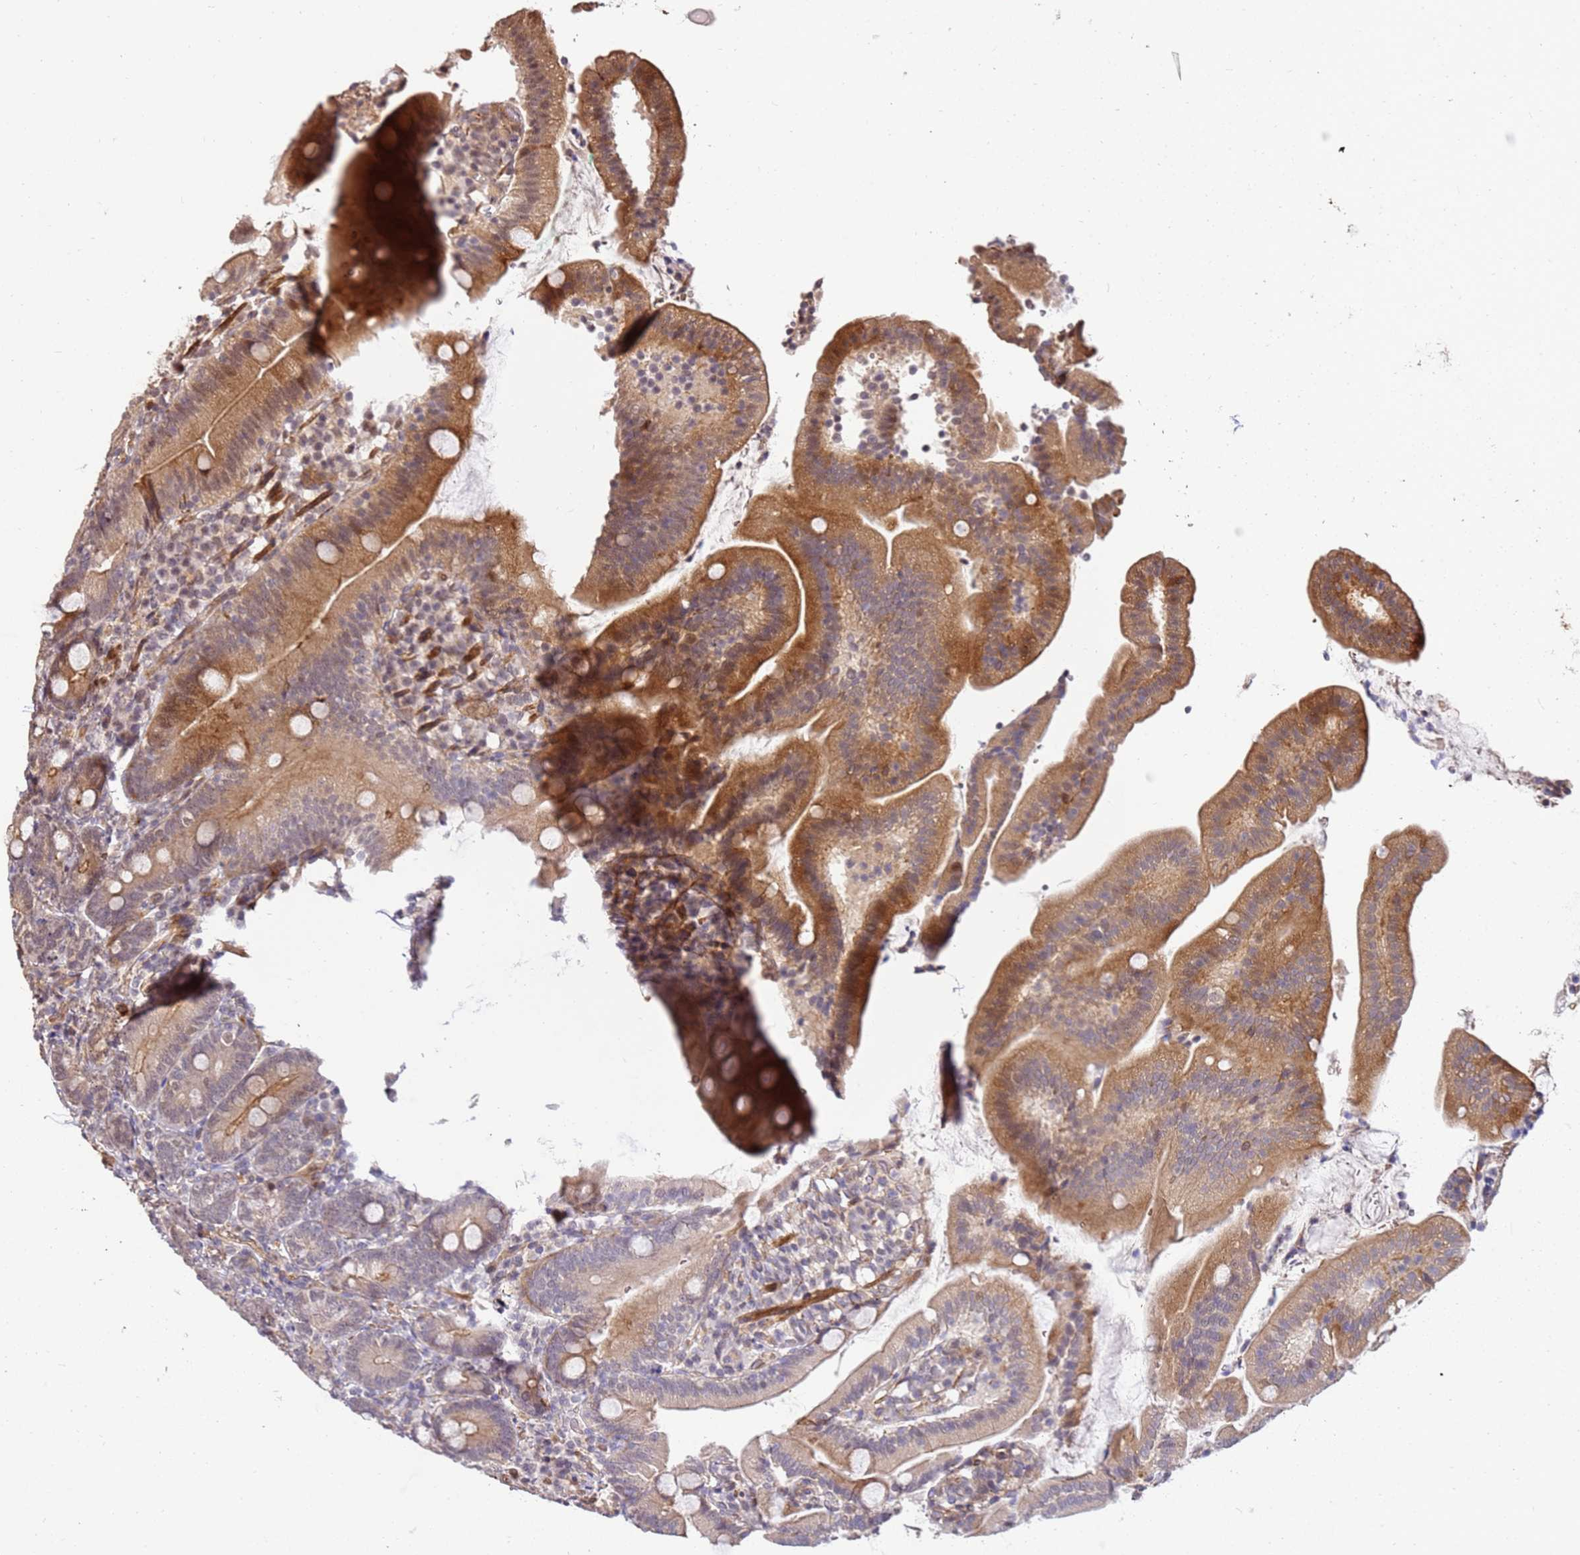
{"staining": {"intensity": "moderate", "quantity": ">75%", "location": "cytoplasmic/membranous"}, "tissue": "duodenum", "cell_type": "Glandular cells", "image_type": "normal", "snomed": [{"axis": "morphology", "description": "Normal tissue, NOS"}, {"axis": "topography", "description": "Duodenum"}], "caption": "Duodenum stained for a protein (brown) reveals moderate cytoplasmic/membranous positive positivity in about >75% of glandular cells.", "gene": "ST18", "patient": {"sex": "female", "age": 67}}